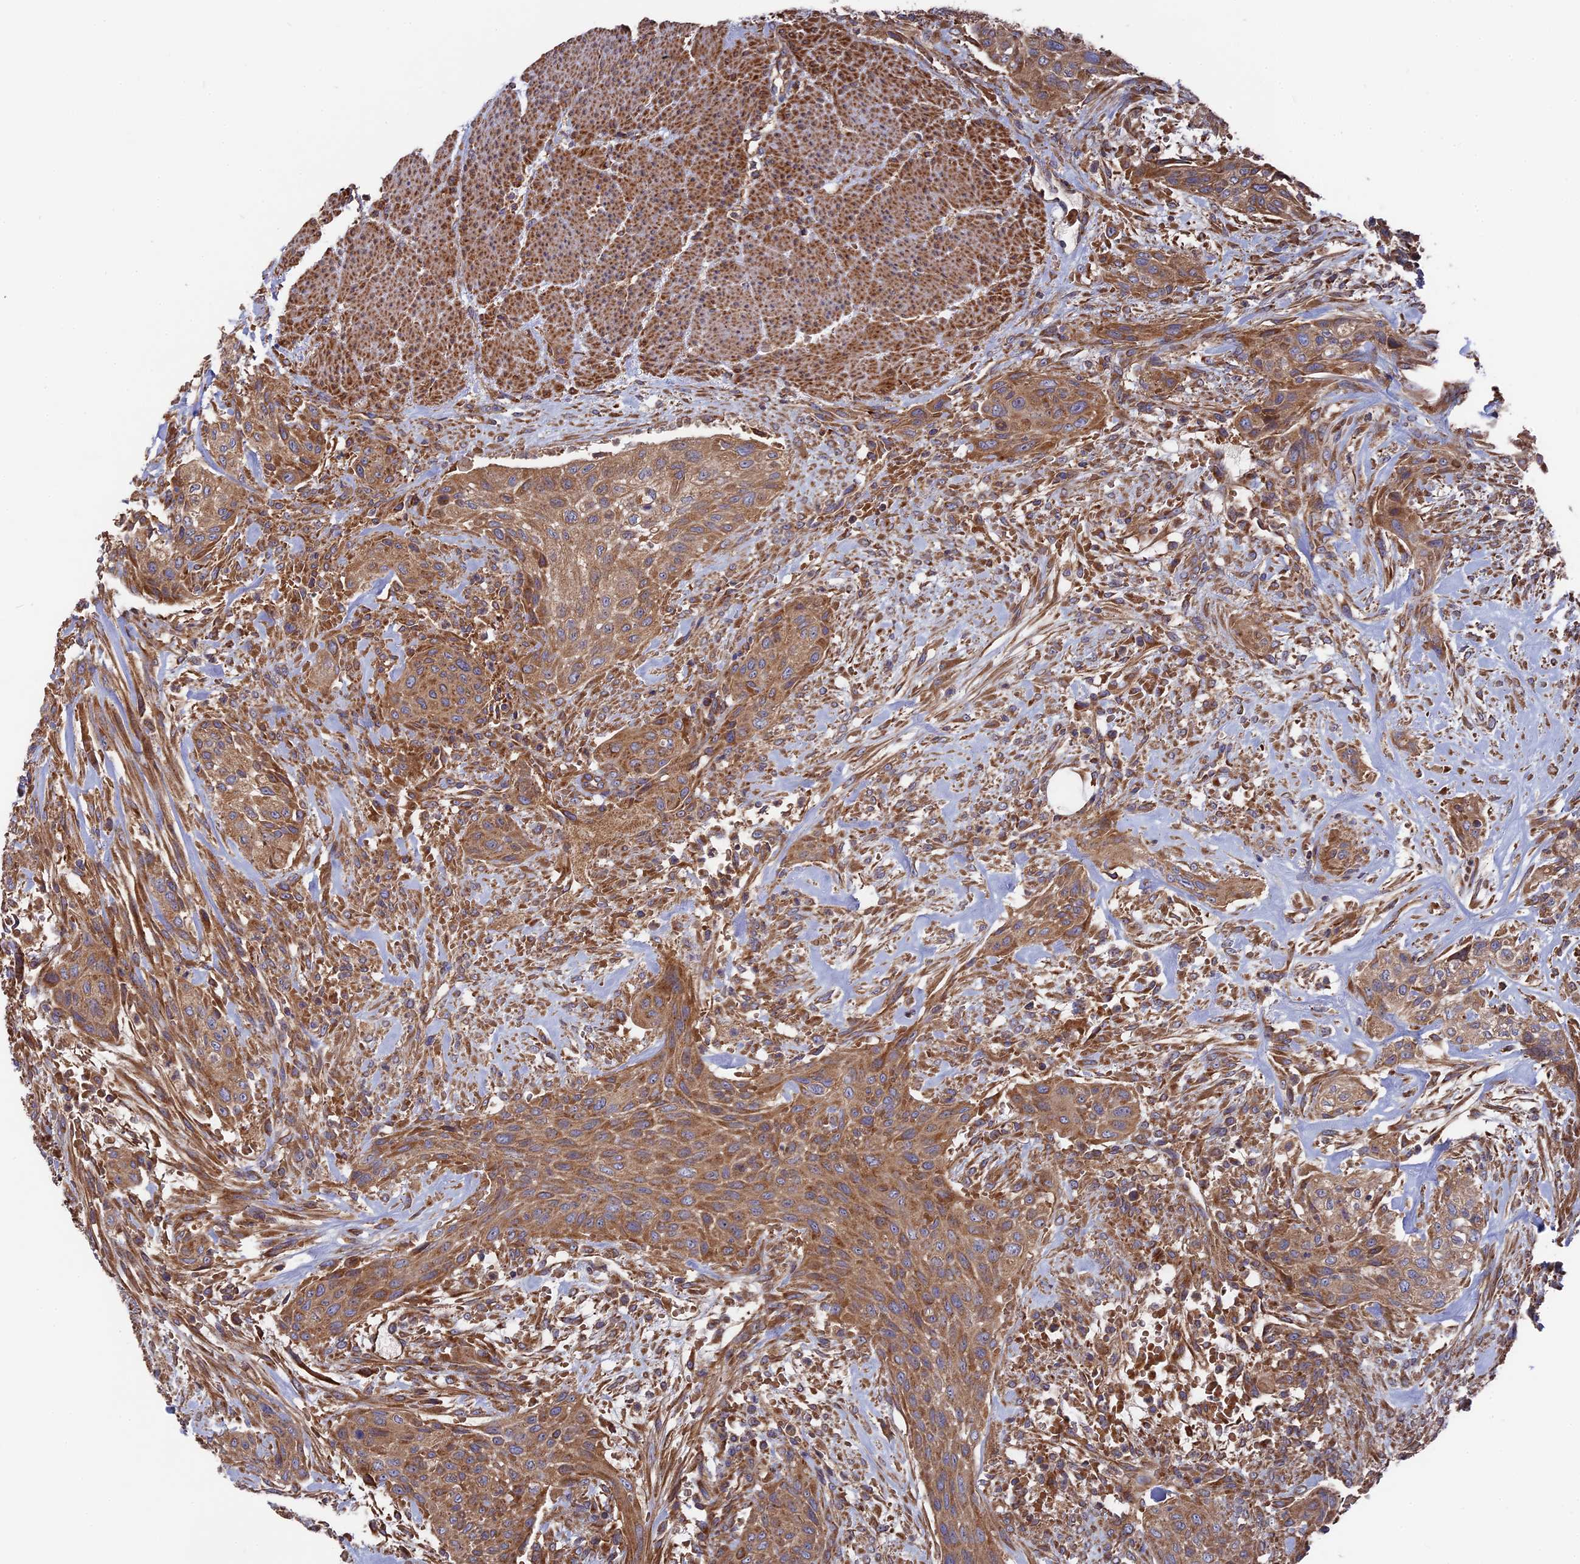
{"staining": {"intensity": "moderate", "quantity": ">75%", "location": "cytoplasmic/membranous"}, "tissue": "urothelial cancer", "cell_type": "Tumor cells", "image_type": "cancer", "snomed": [{"axis": "morphology", "description": "Urothelial carcinoma, High grade"}, {"axis": "topography", "description": "Urinary bladder"}], "caption": "A high-resolution micrograph shows immunohistochemistry staining of urothelial cancer, which shows moderate cytoplasmic/membranous expression in approximately >75% of tumor cells.", "gene": "TELO2", "patient": {"sex": "male", "age": 35}}